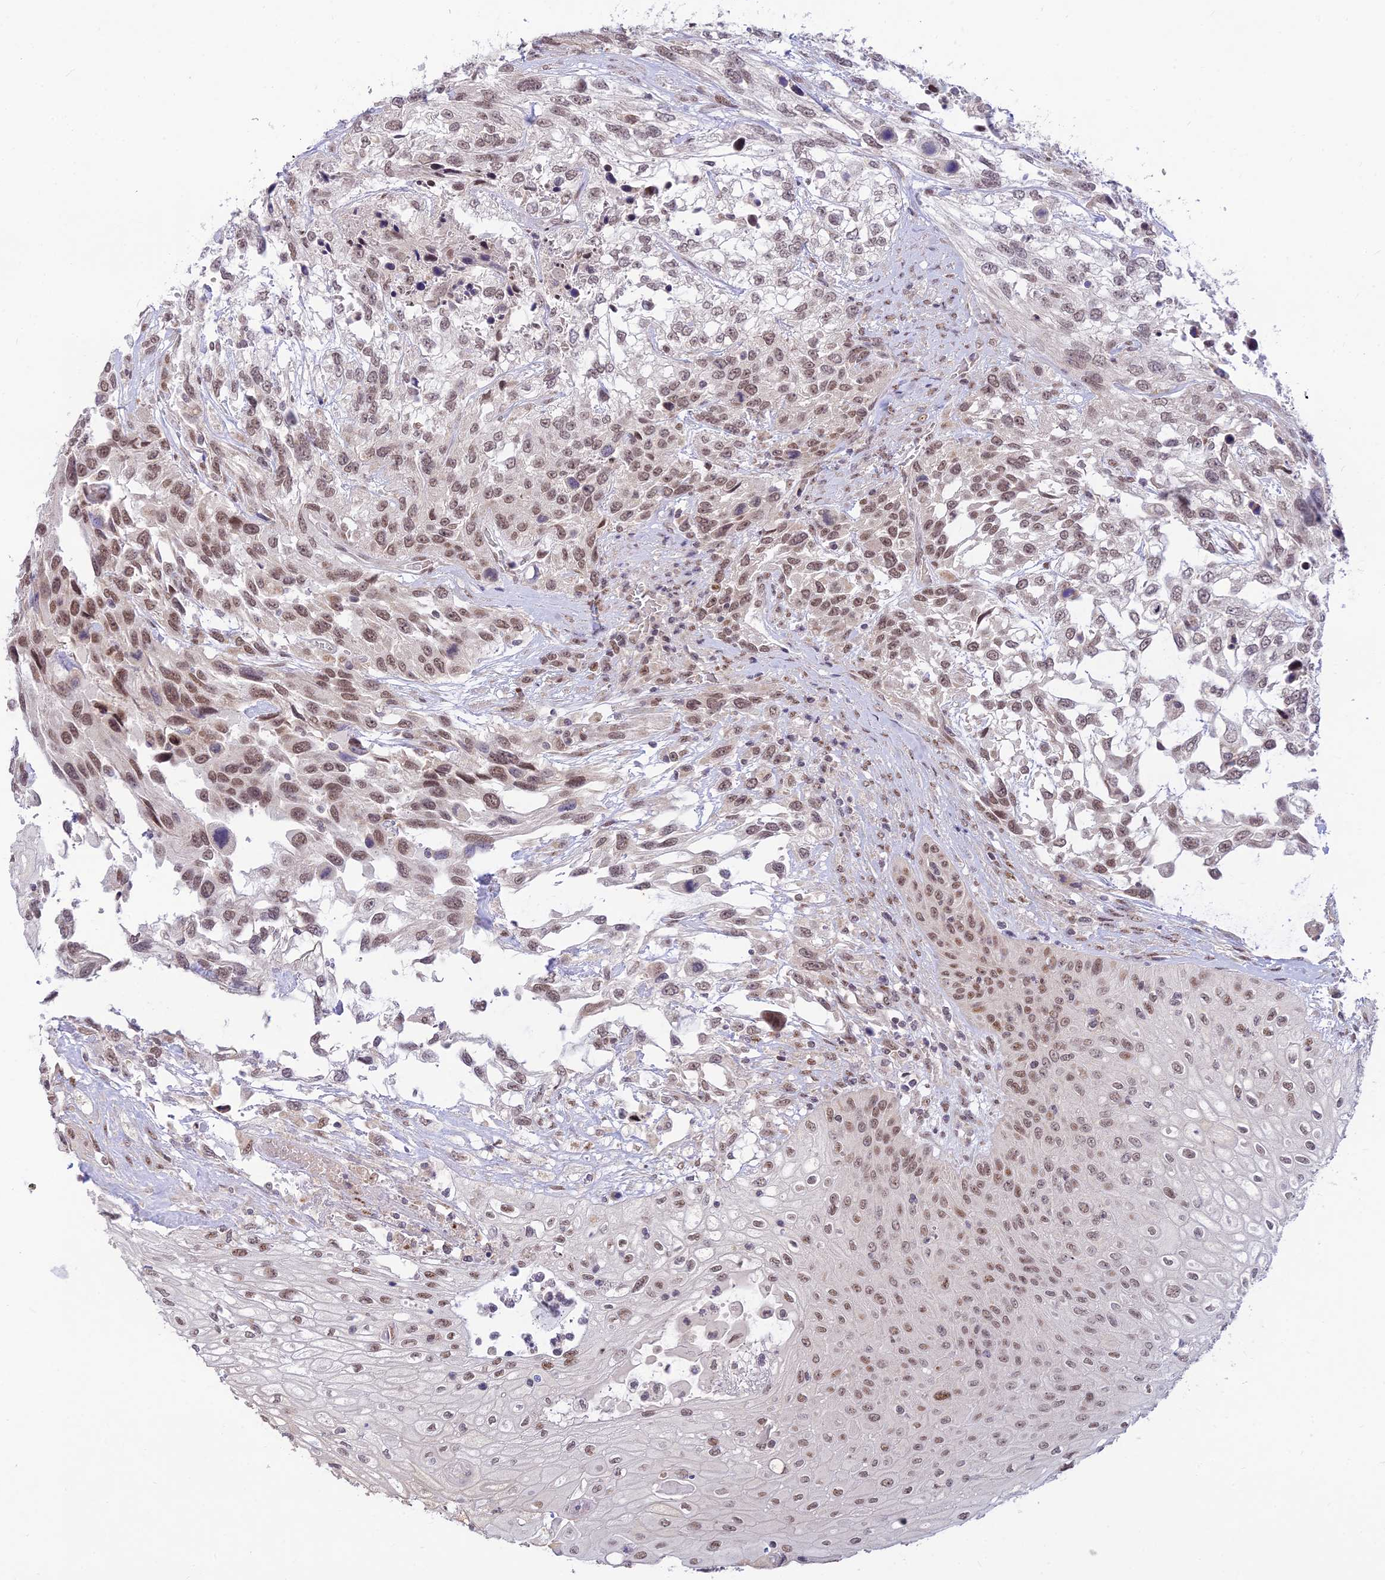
{"staining": {"intensity": "moderate", "quantity": ">75%", "location": "nuclear"}, "tissue": "urothelial cancer", "cell_type": "Tumor cells", "image_type": "cancer", "snomed": [{"axis": "morphology", "description": "Urothelial carcinoma, High grade"}, {"axis": "topography", "description": "Urinary bladder"}], "caption": "Immunohistochemistry (IHC) micrograph of neoplastic tissue: human urothelial carcinoma (high-grade) stained using immunohistochemistry (IHC) shows medium levels of moderate protein expression localized specifically in the nuclear of tumor cells, appearing as a nuclear brown color.", "gene": "MICOS13", "patient": {"sex": "female", "age": 70}}